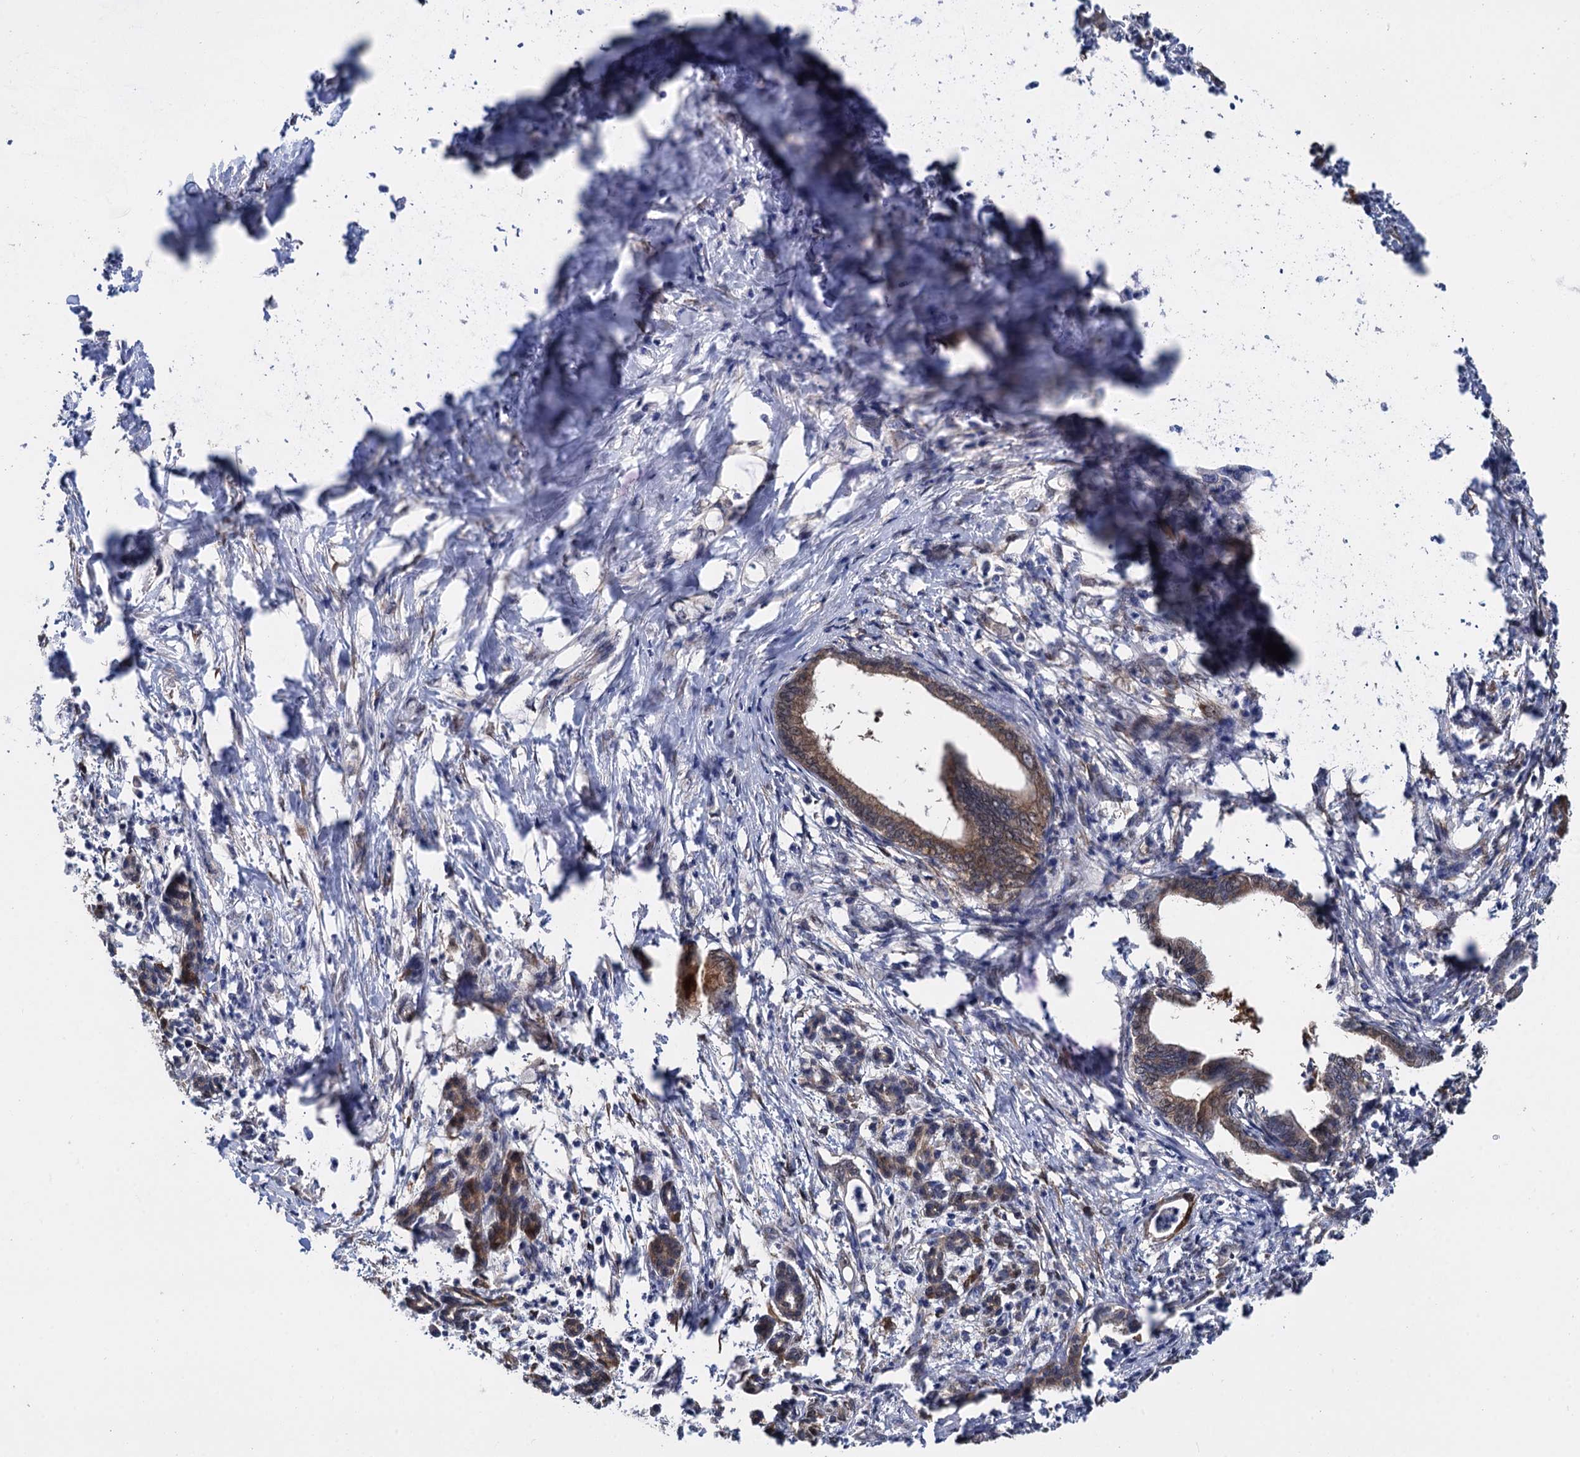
{"staining": {"intensity": "strong", "quantity": ">75%", "location": "cytoplasmic/membranous"}, "tissue": "pancreatic cancer", "cell_type": "Tumor cells", "image_type": "cancer", "snomed": [{"axis": "morphology", "description": "Adenocarcinoma, NOS"}, {"axis": "topography", "description": "Pancreas"}], "caption": "Immunohistochemical staining of adenocarcinoma (pancreatic) reveals high levels of strong cytoplasmic/membranous protein expression in about >75% of tumor cells.", "gene": "GSTM3", "patient": {"sex": "female", "age": 55}}